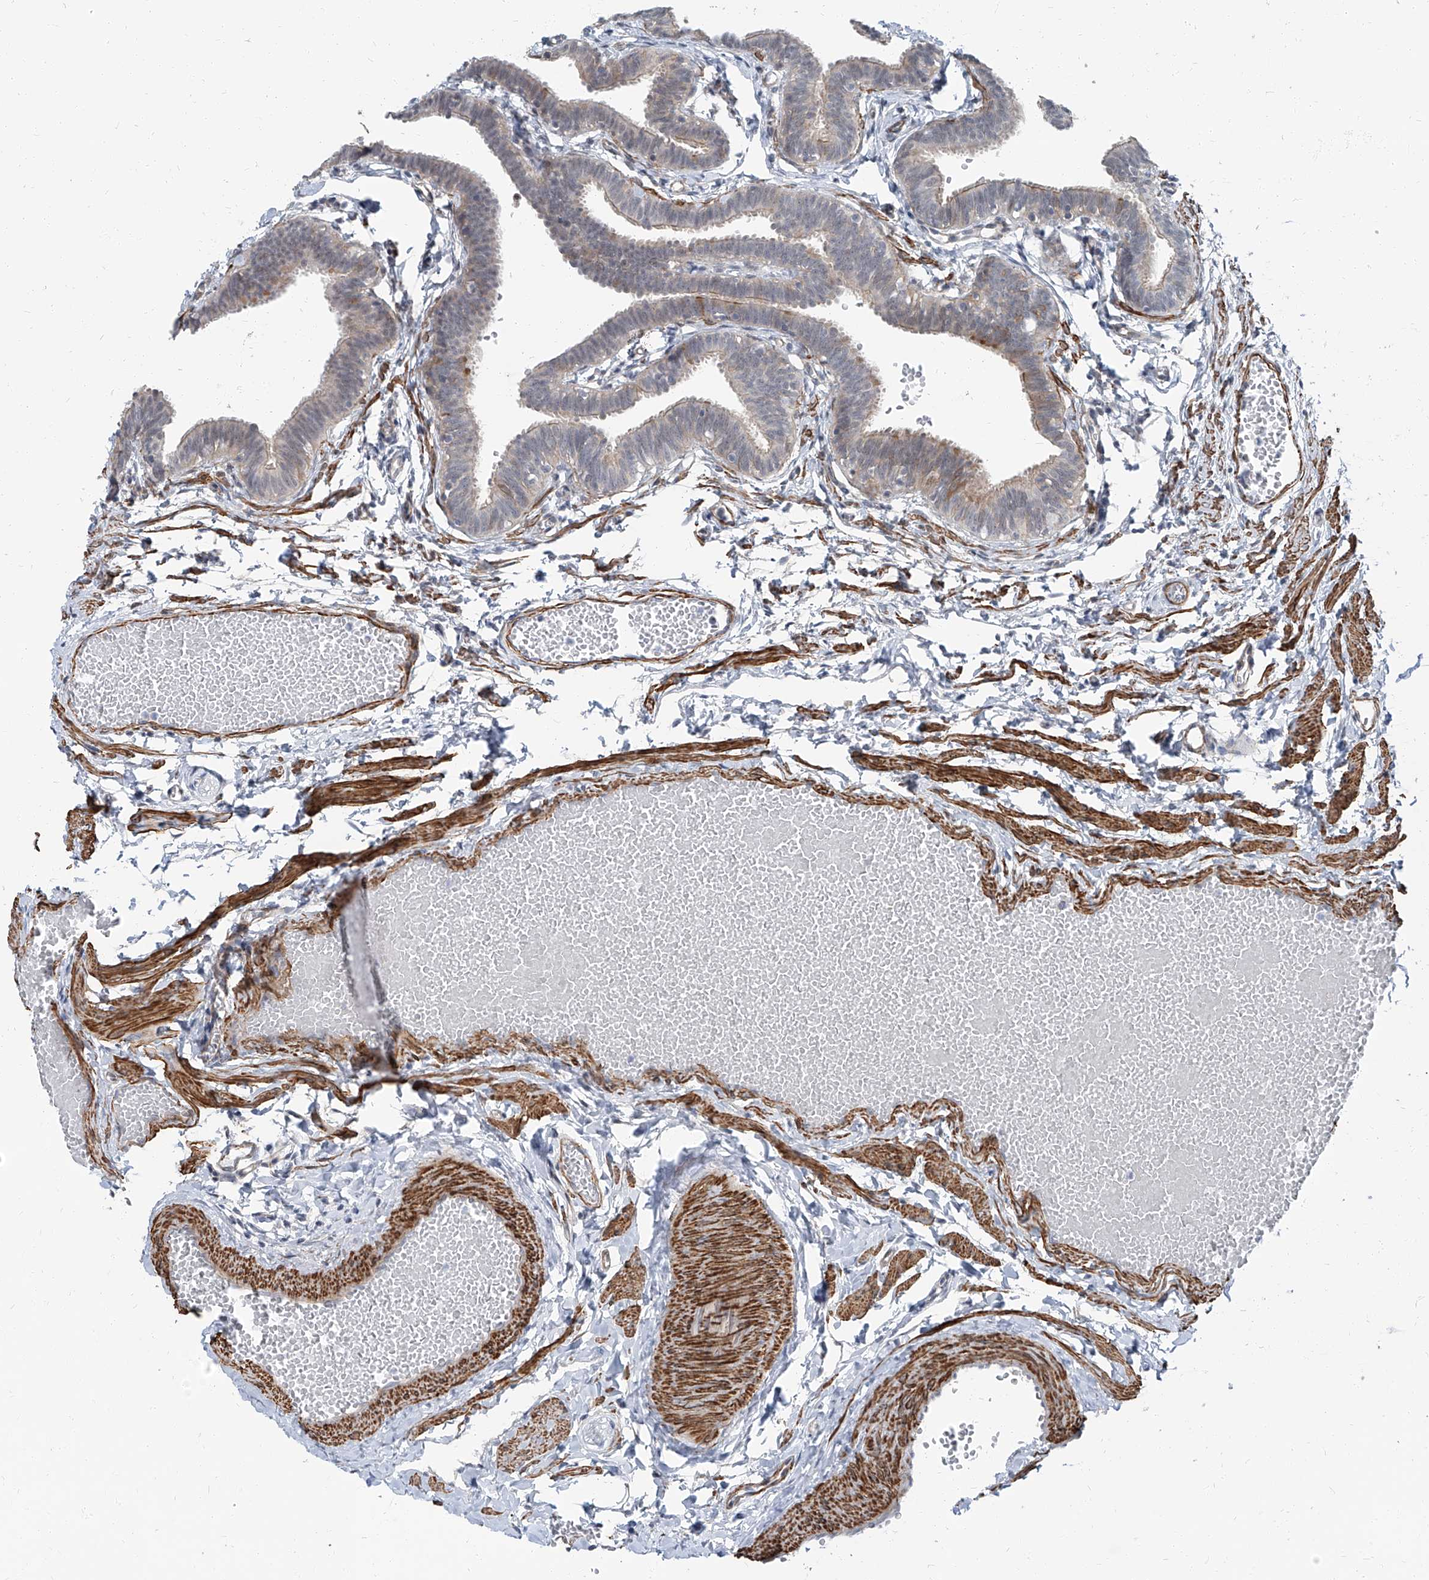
{"staining": {"intensity": "weak", "quantity": "<25%", "location": "cytoplasmic/membranous"}, "tissue": "fallopian tube", "cell_type": "Glandular cells", "image_type": "normal", "snomed": [{"axis": "morphology", "description": "Normal tissue, NOS"}, {"axis": "topography", "description": "Fallopian tube"}, {"axis": "topography", "description": "Ovary"}], "caption": "Image shows no significant protein staining in glandular cells of unremarkable fallopian tube.", "gene": "TXLNB", "patient": {"sex": "female", "age": 23}}